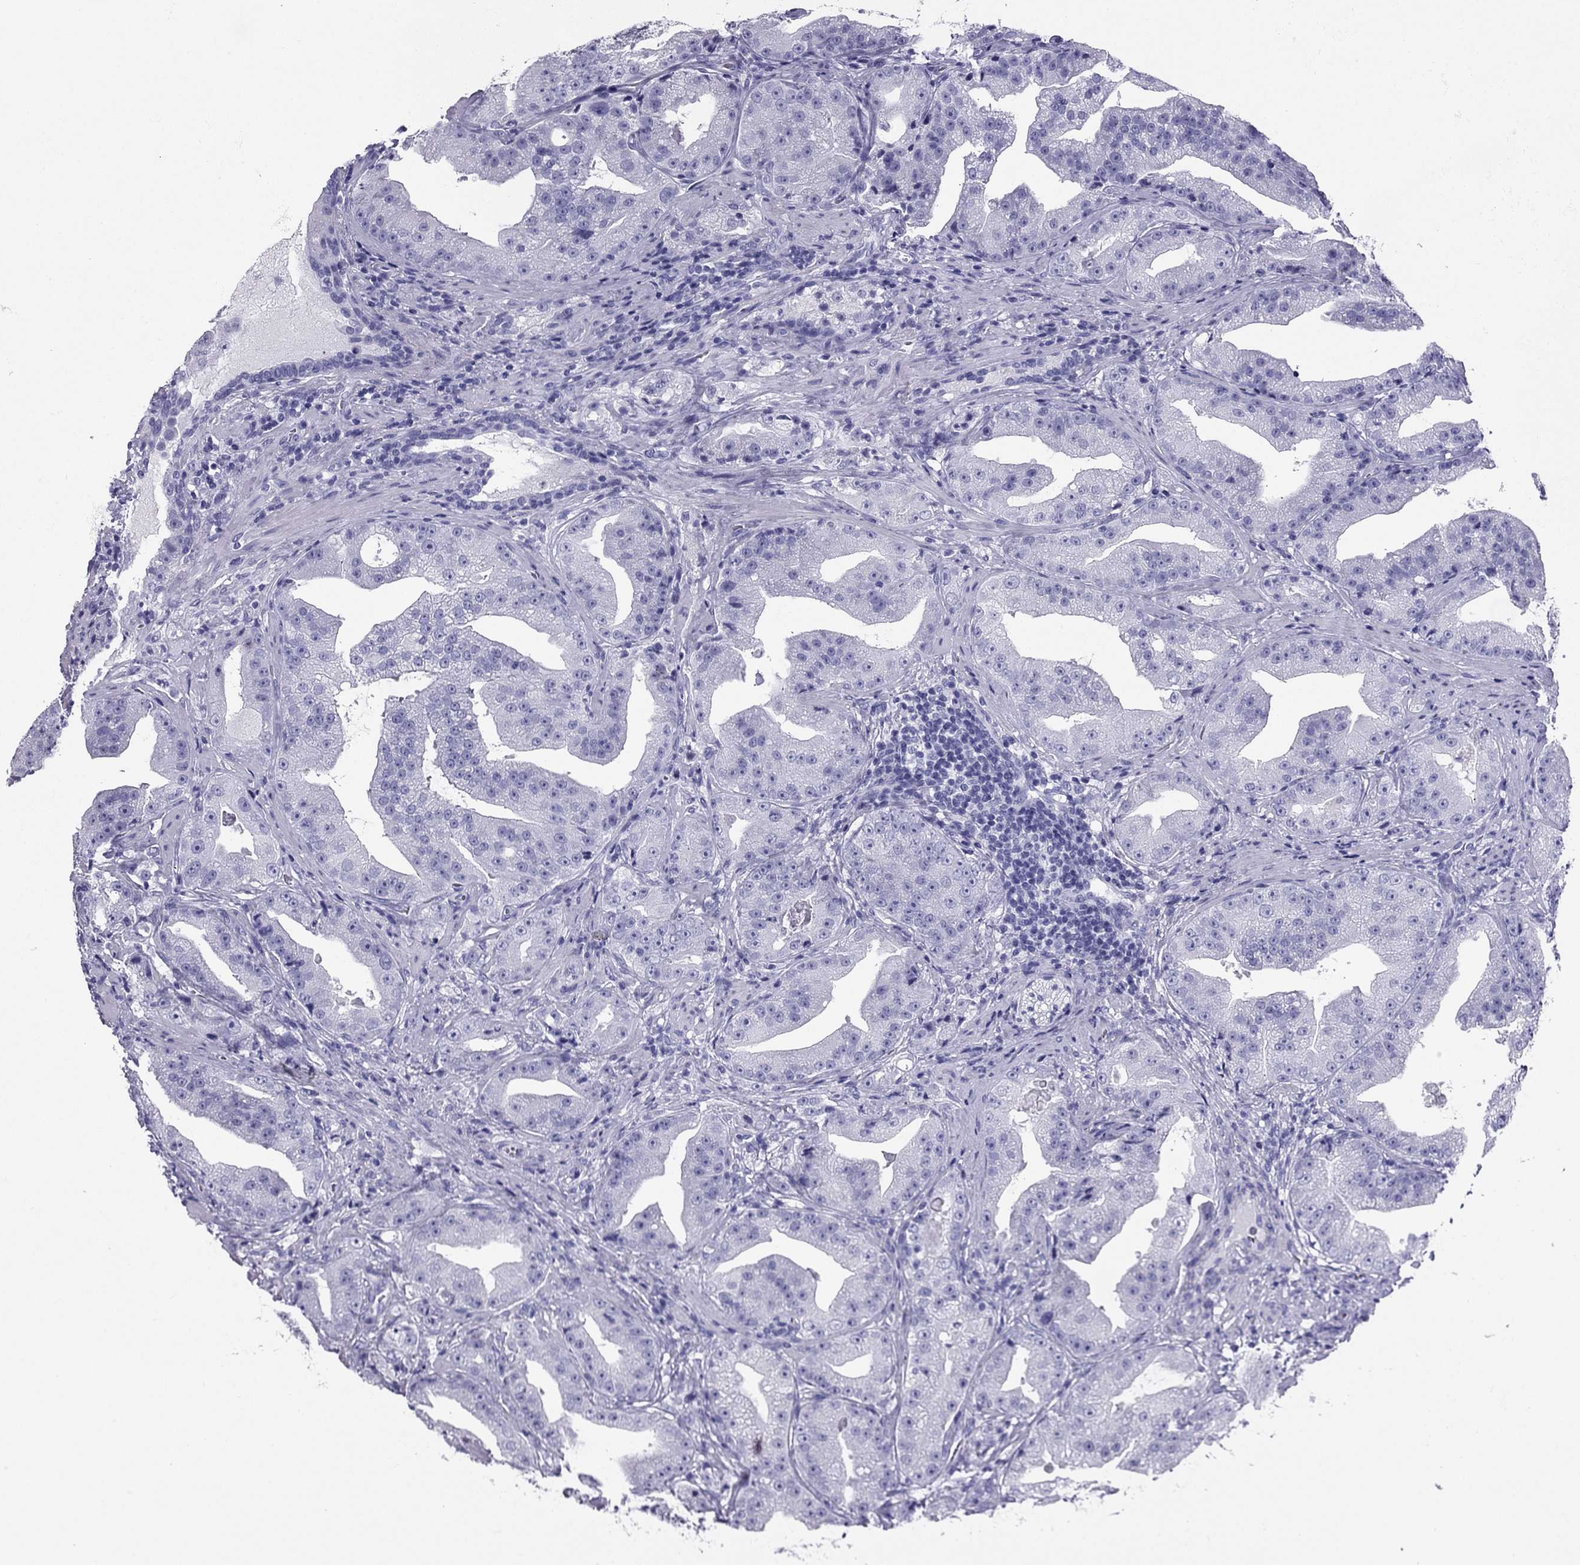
{"staining": {"intensity": "negative", "quantity": "none", "location": "none"}, "tissue": "prostate cancer", "cell_type": "Tumor cells", "image_type": "cancer", "snomed": [{"axis": "morphology", "description": "Adenocarcinoma, Low grade"}, {"axis": "topography", "description": "Prostate"}], "caption": "High magnification brightfield microscopy of prostate low-grade adenocarcinoma stained with DAB (brown) and counterstained with hematoxylin (blue): tumor cells show no significant expression.", "gene": "PDE6A", "patient": {"sex": "male", "age": 62}}